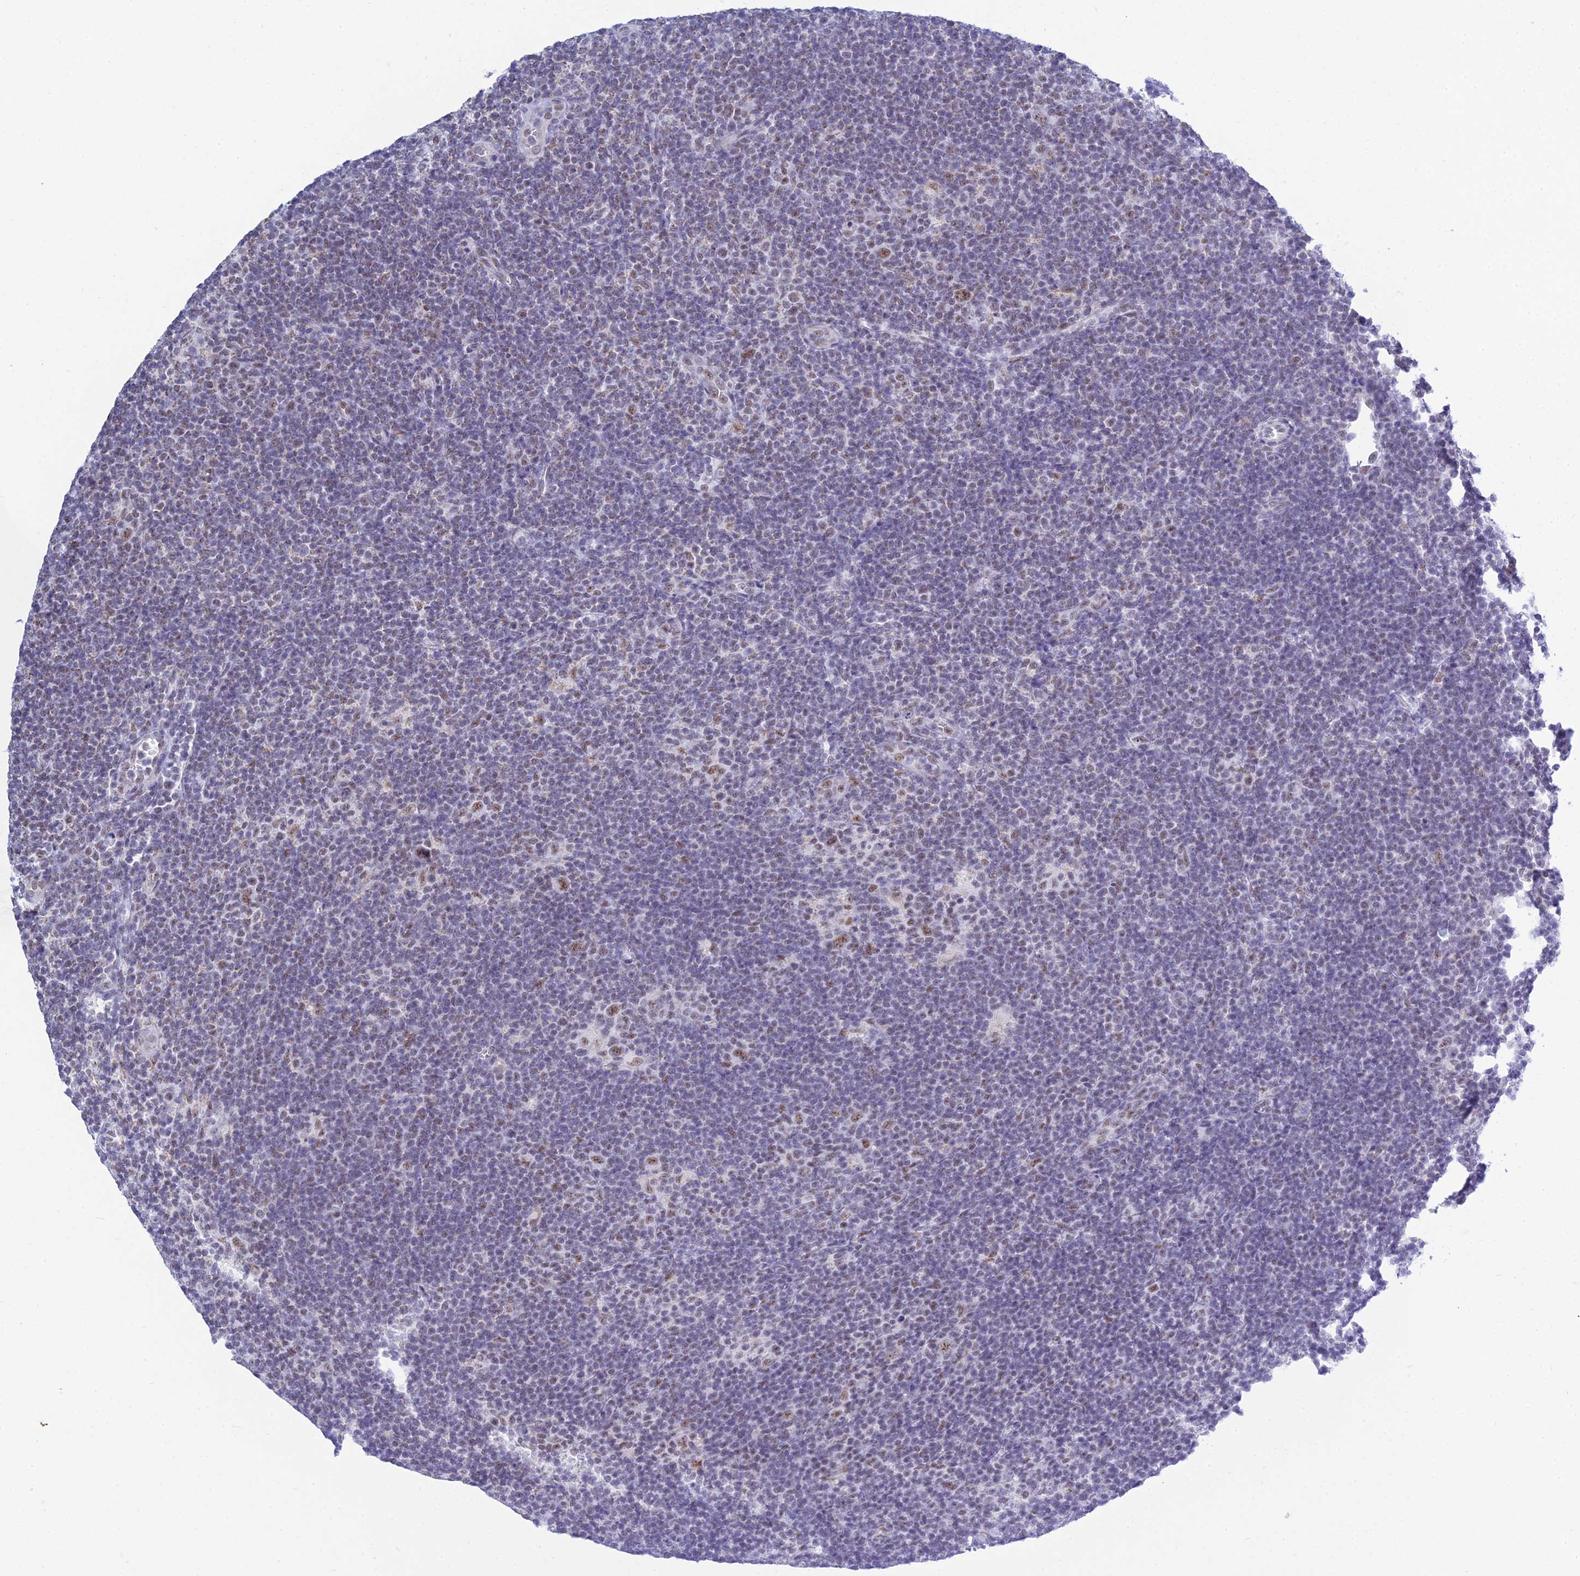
{"staining": {"intensity": "moderate", "quantity": ">75%", "location": "nuclear"}, "tissue": "lymphoma", "cell_type": "Tumor cells", "image_type": "cancer", "snomed": [{"axis": "morphology", "description": "Hodgkin's disease, NOS"}, {"axis": "topography", "description": "Lymph node"}], "caption": "Protein staining exhibits moderate nuclear positivity in about >75% of tumor cells in Hodgkin's disease. (IHC, brightfield microscopy, high magnification).", "gene": "KLF14", "patient": {"sex": "female", "age": 57}}